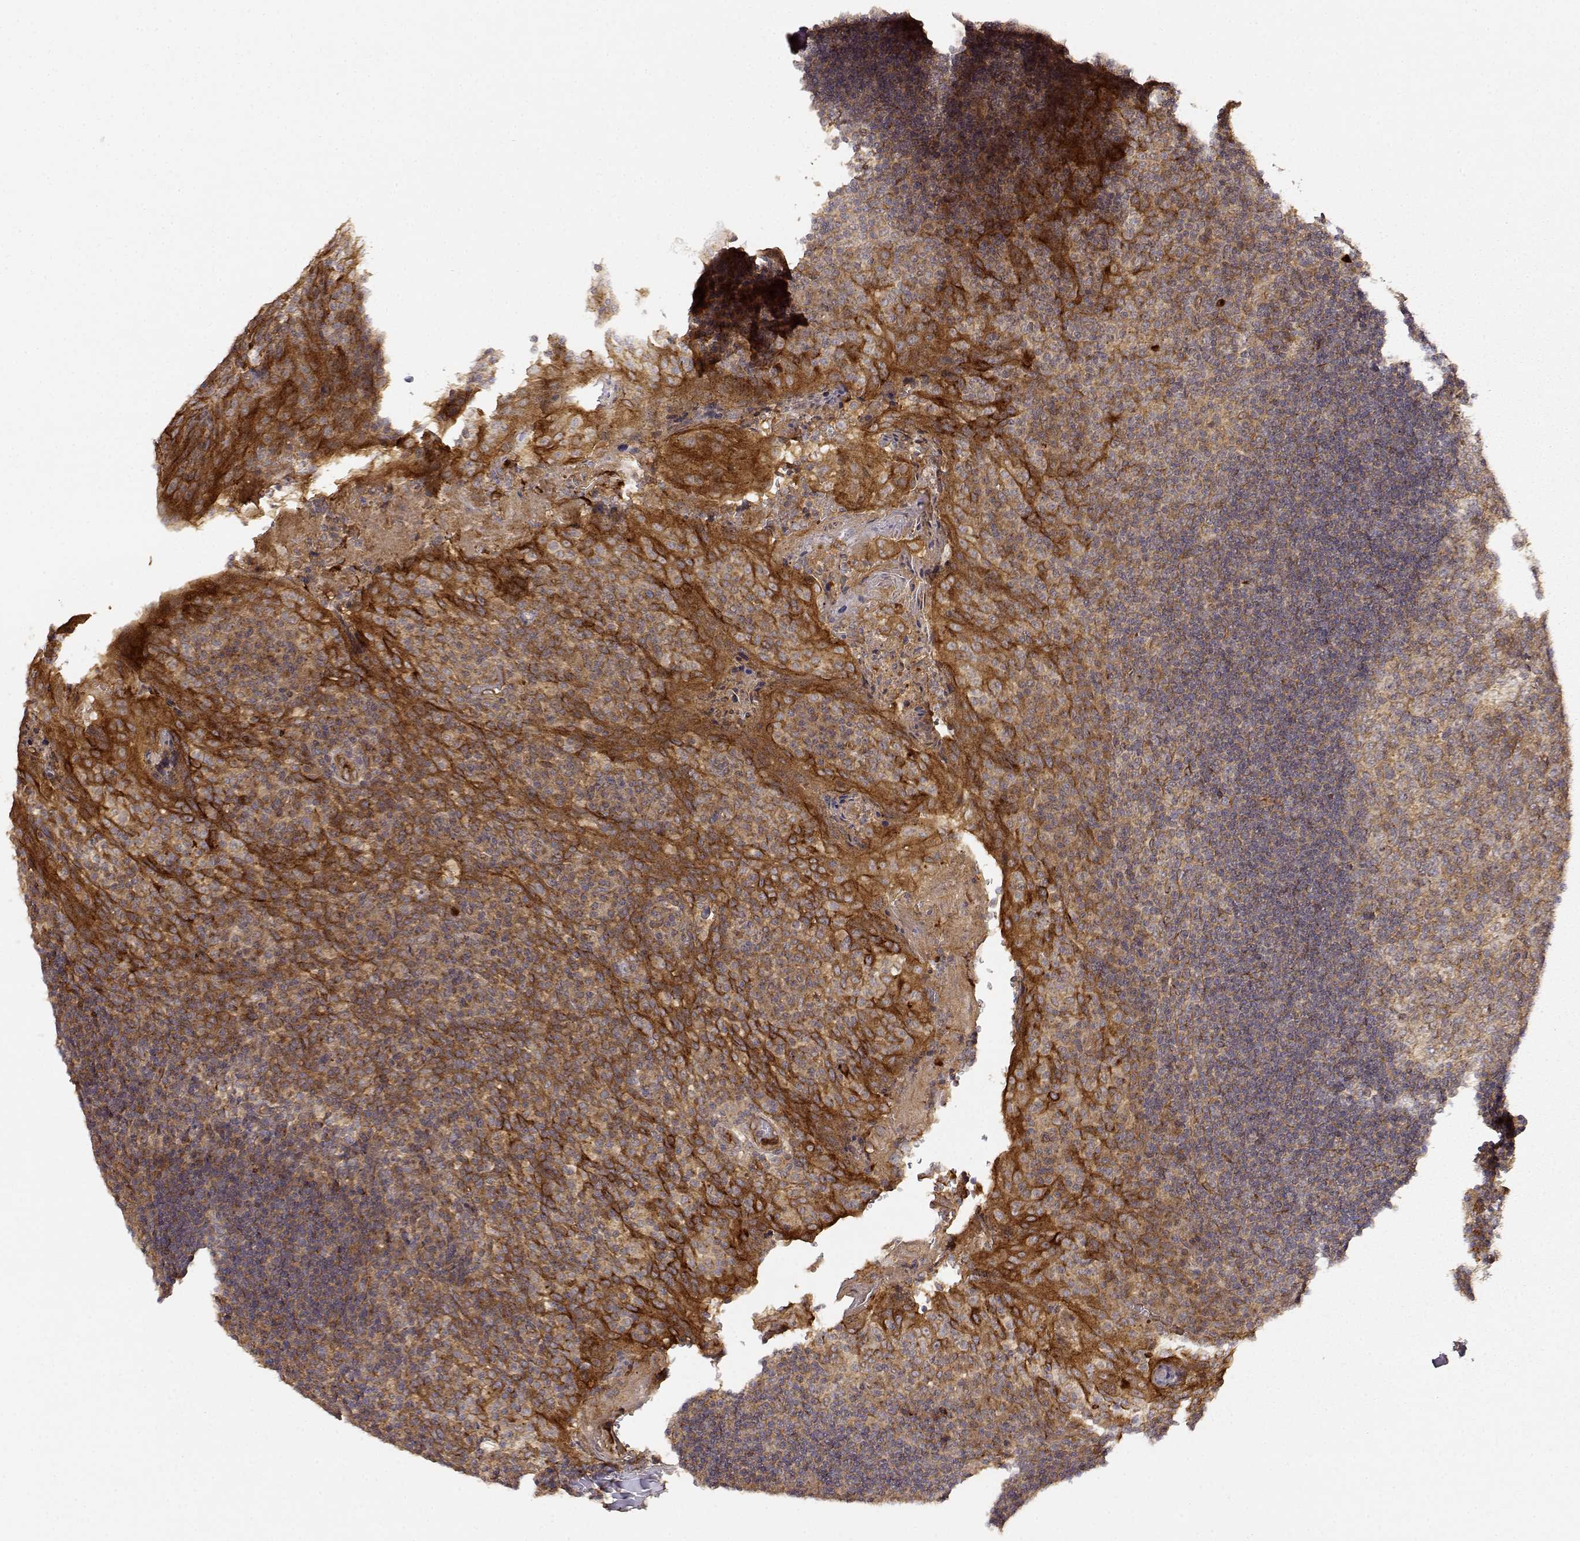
{"staining": {"intensity": "moderate", "quantity": ">75%", "location": "cytoplasmic/membranous"}, "tissue": "tonsil", "cell_type": "Germinal center cells", "image_type": "normal", "snomed": [{"axis": "morphology", "description": "Normal tissue, NOS"}, {"axis": "topography", "description": "Tonsil"}], "caption": "IHC (DAB (3,3'-diaminobenzidine)) staining of benign tonsil shows moderate cytoplasmic/membranous protein expression in approximately >75% of germinal center cells. The protein of interest is shown in brown color, while the nuclei are stained blue.", "gene": "CDK5RAP2", "patient": {"sex": "male", "age": 17}}